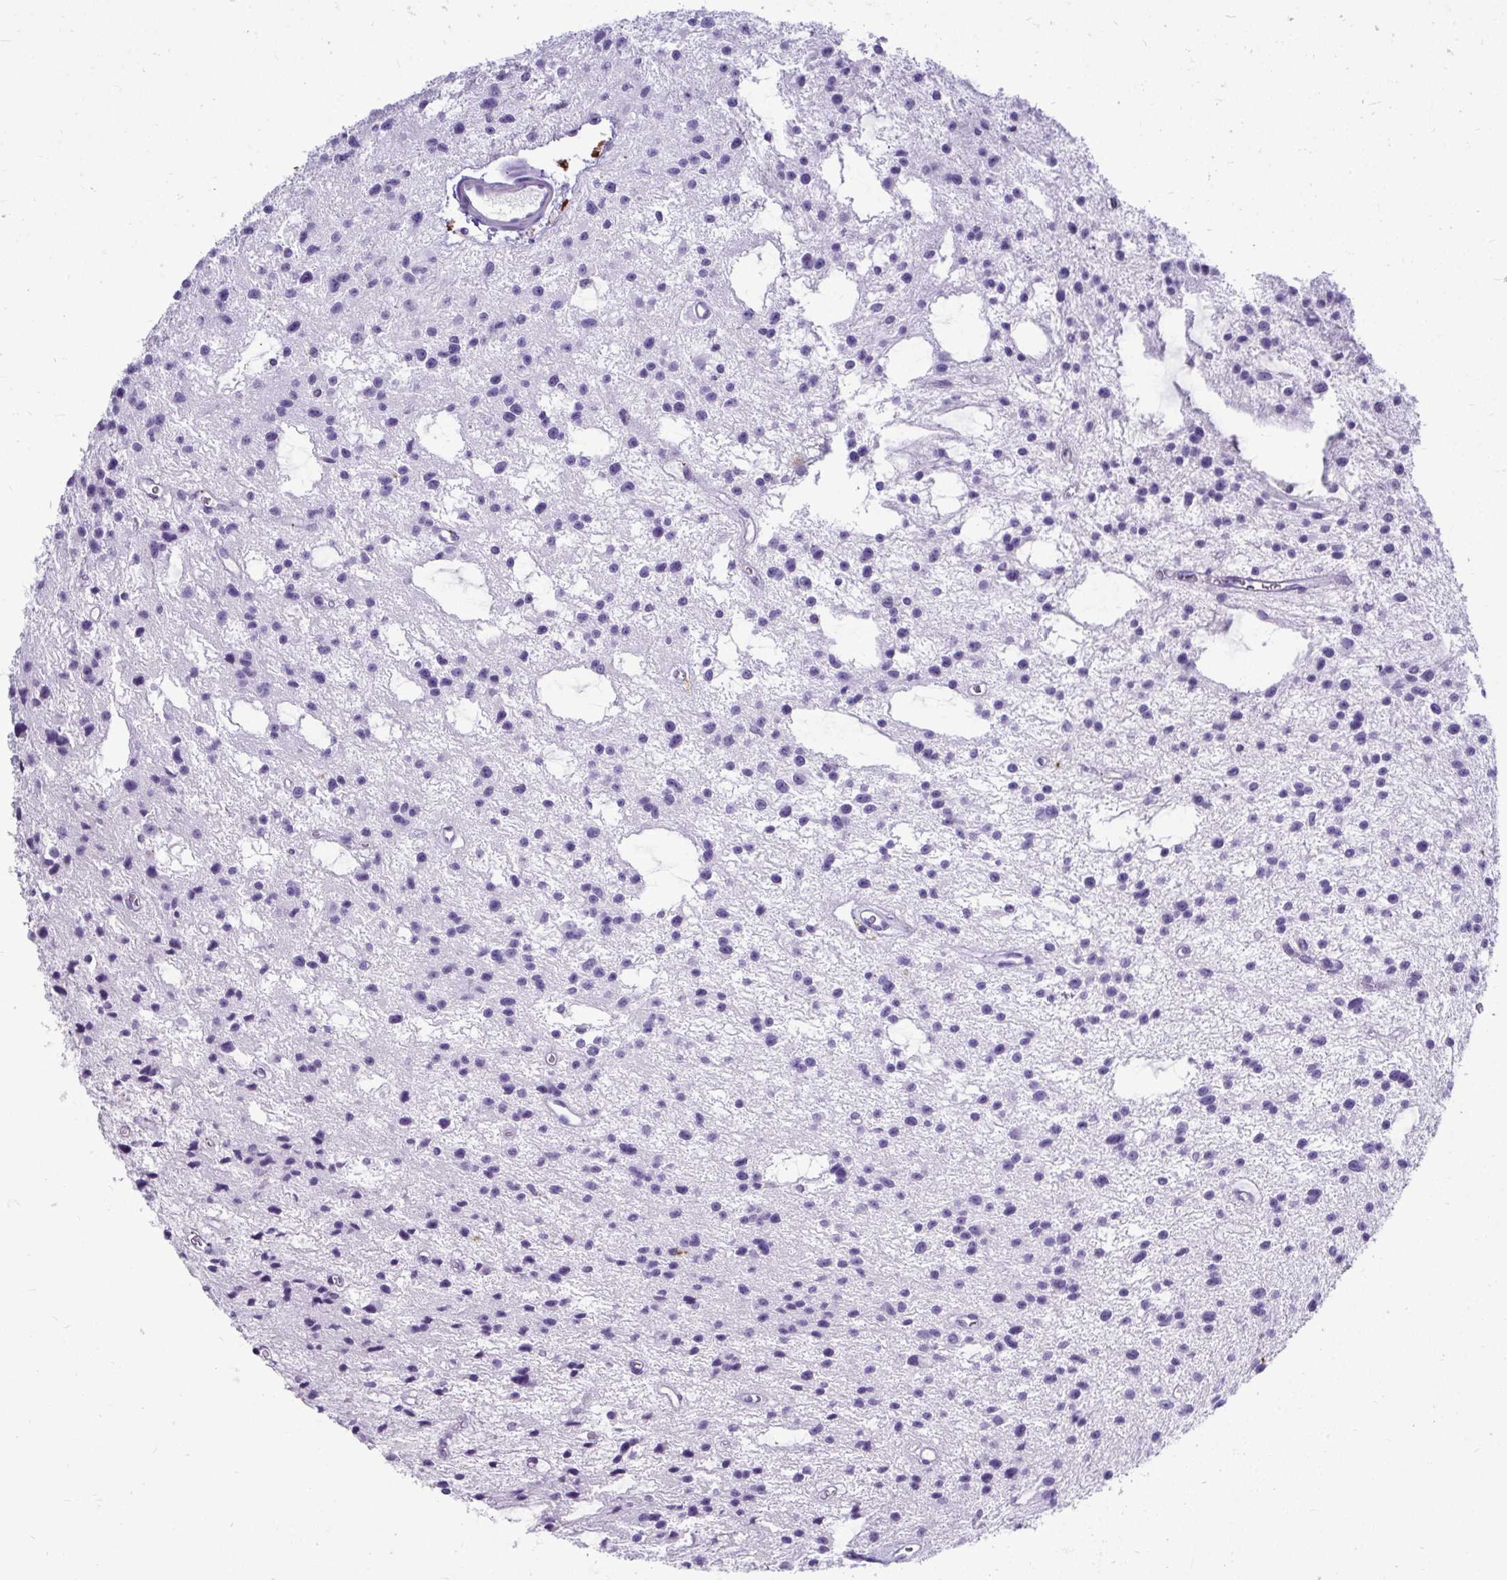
{"staining": {"intensity": "negative", "quantity": "none", "location": "none"}, "tissue": "glioma", "cell_type": "Tumor cells", "image_type": "cancer", "snomed": [{"axis": "morphology", "description": "Glioma, malignant, Low grade"}, {"axis": "topography", "description": "Brain"}], "caption": "This is an IHC photomicrograph of human malignant glioma (low-grade). There is no positivity in tumor cells.", "gene": "CTSZ", "patient": {"sex": "male", "age": 43}}